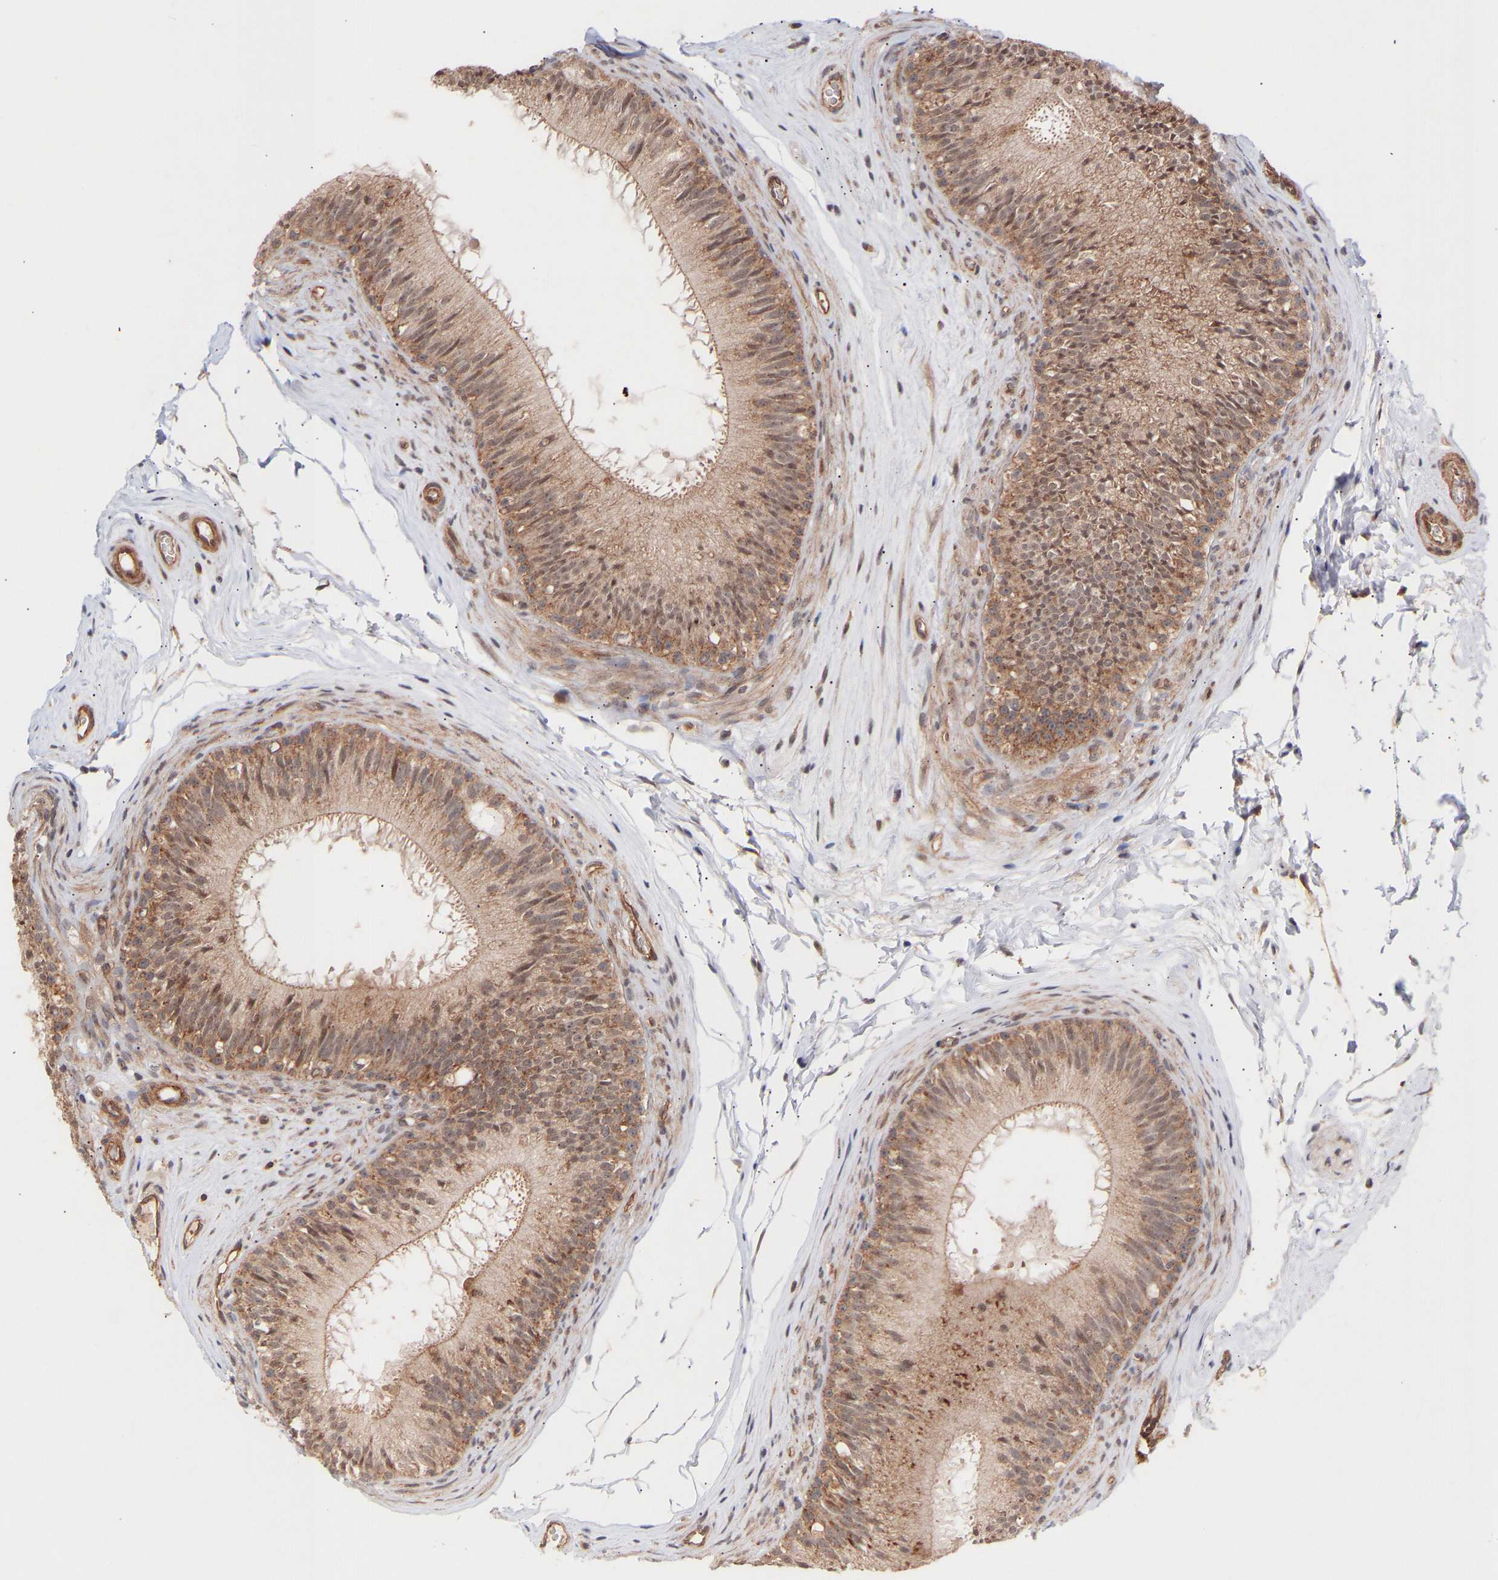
{"staining": {"intensity": "weak", "quantity": ">75%", "location": "cytoplasmic/membranous"}, "tissue": "epididymis", "cell_type": "Glandular cells", "image_type": "normal", "snomed": [{"axis": "morphology", "description": "Normal tissue, NOS"}, {"axis": "topography", "description": "Testis"}, {"axis": "topography", "description": "Epididymis"}], "caption": "Unremarkable epididymis displays weak cytoplasmic/membranous expression in approximately >75% of glandular cells (DAB (3,3'-diaminobenzidine) IHC with brightfield microscopy, high magnification)..", "gene": "PDLIM5", "patient": {"sex": "male", "age": 36}}